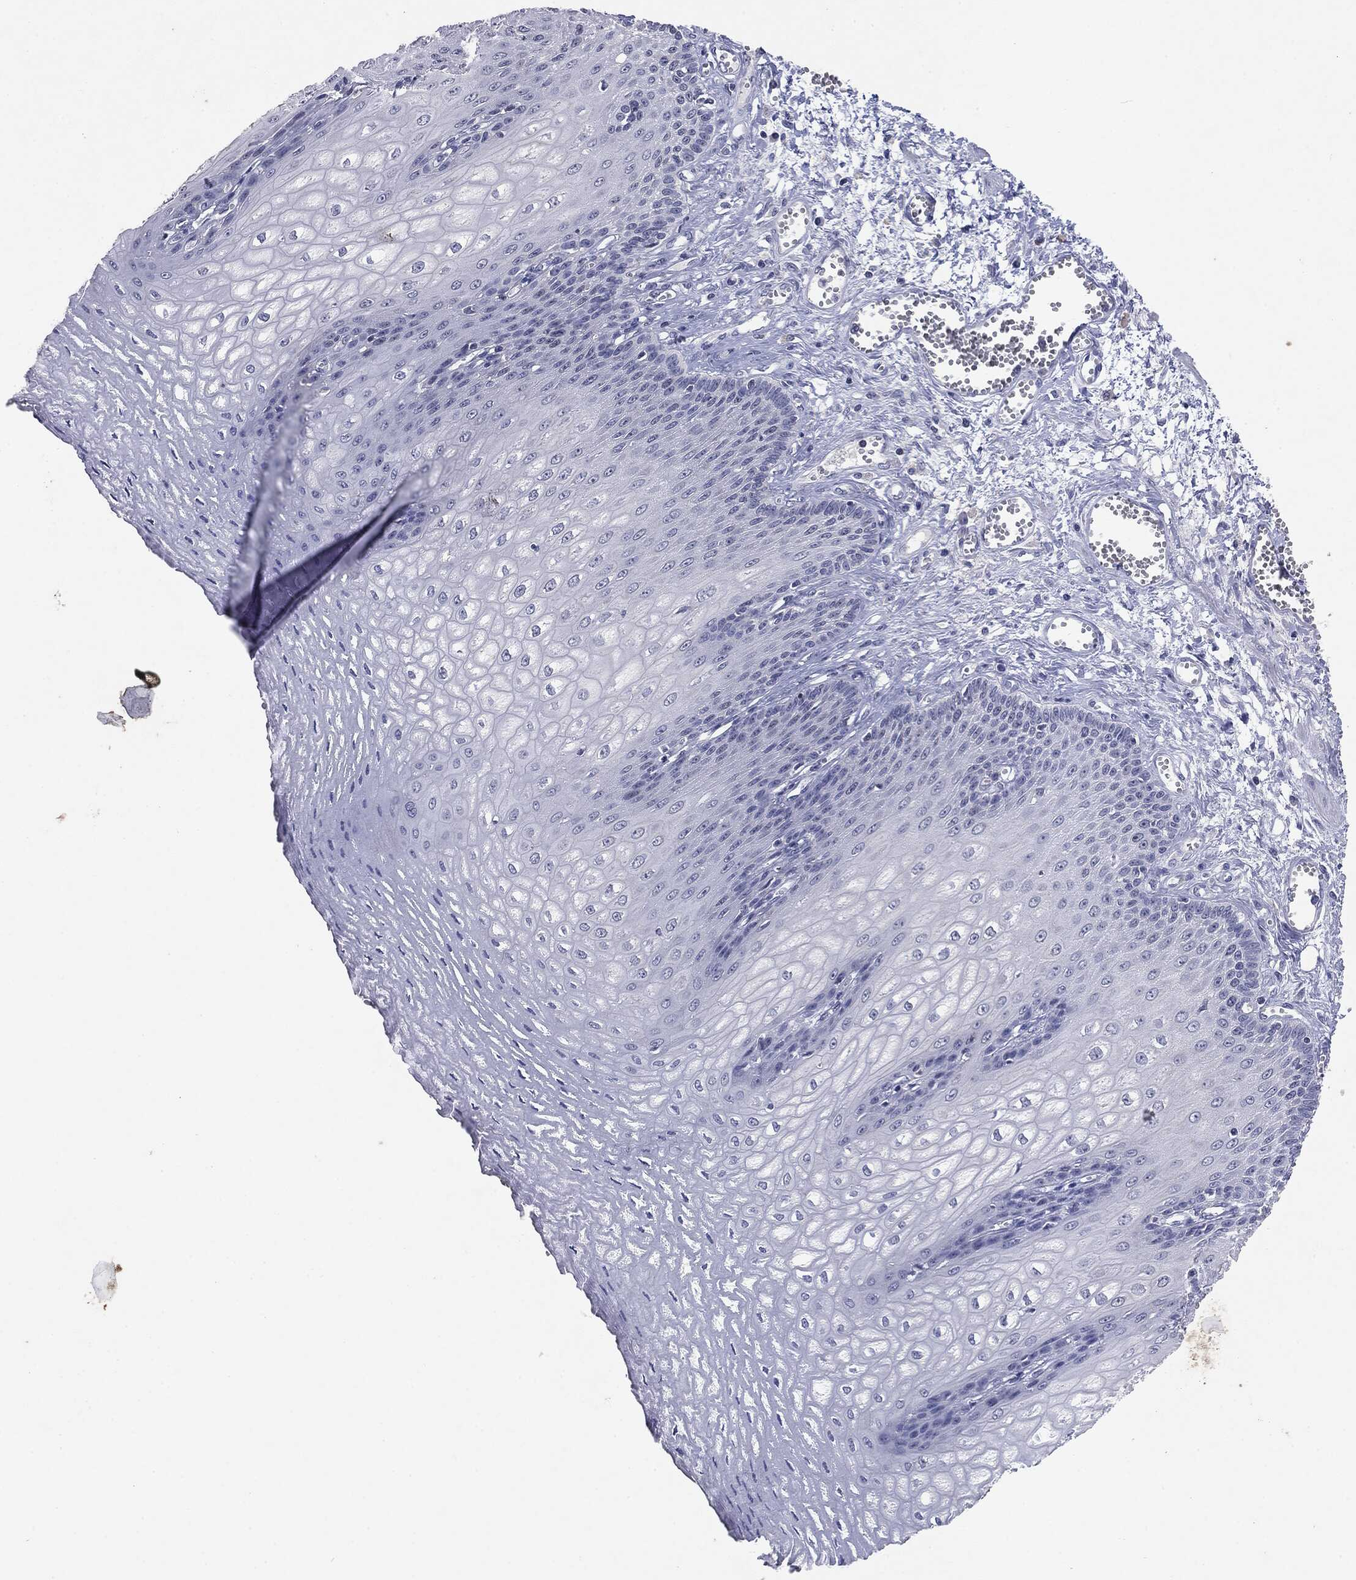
{"staining": {"intensity": "negative", "quantity": "none", "location": "none"}, "tissue": "esophagus", "cell_type": "Squamous epithelial cells", "image_type": "normal", "snomed": [{"axis": "morphology", "description": "Normal tissue, NOS"}, {"axis": "topography", "description": "Esophagus"}], "caption": "Immunohistochemical staining of normal esophagus exhibits no significant expression in squamous epithelial cells.", "gene": "KIF2C", "patient": {"sex": "male", "age": 58}}